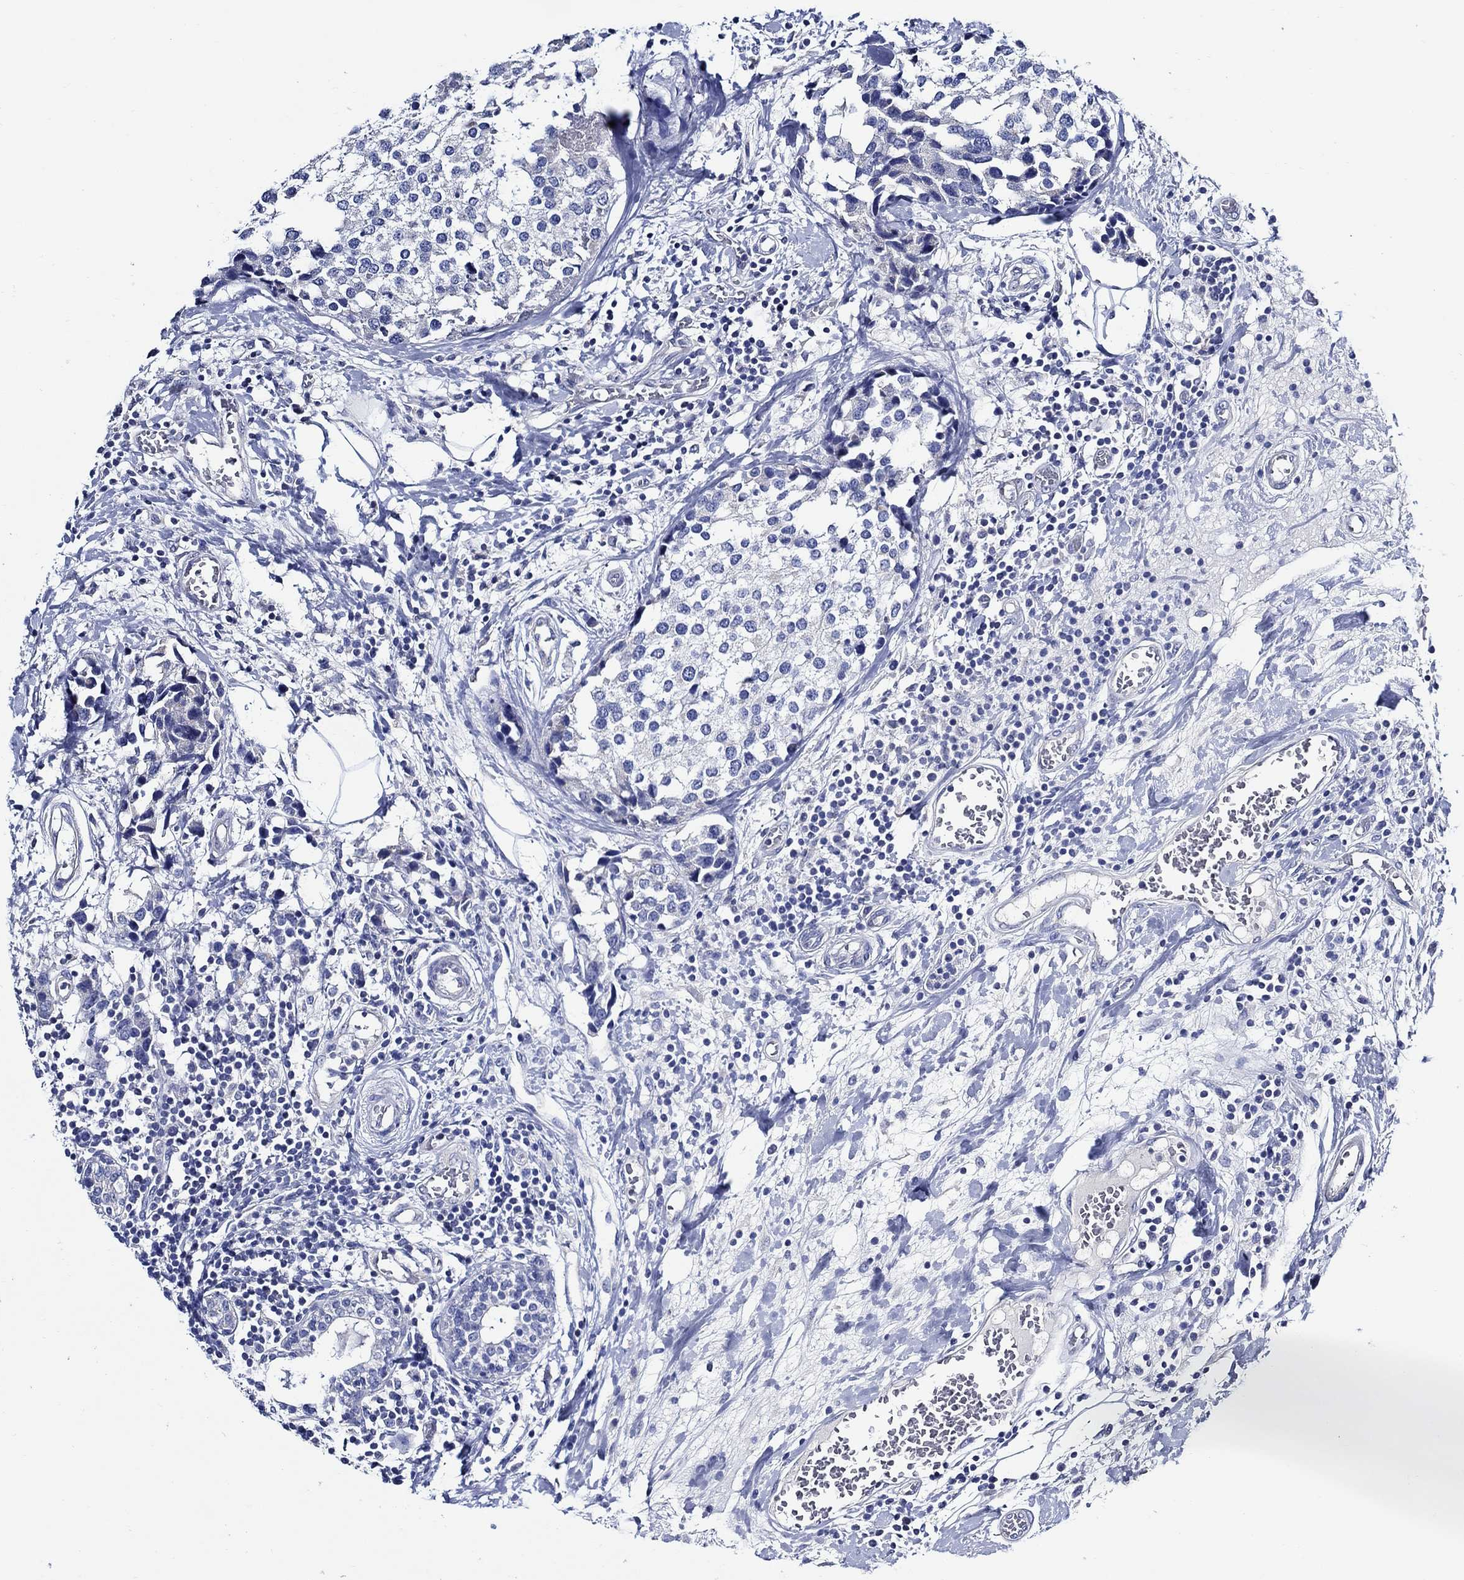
{"staining": {"intensity": "negative", "quantity": "none", "location": "none"}, "tissue": "breast cancer", "cell_type": "Tumor cells", "image_type": "cancer", "snomed": [{"axis": "morphology", "description": "Lobular carcinoma"}, {"axis": "topography", "description": "Breast"}], "caption": "High power microscopy histopathology image of an immunohistochemistry histopathology image of breast lobular carcinoma, revealing no significant positivity in tumor cells.", "gene": "SKOR1", "patient": {"sex": "female", "age": 59}}